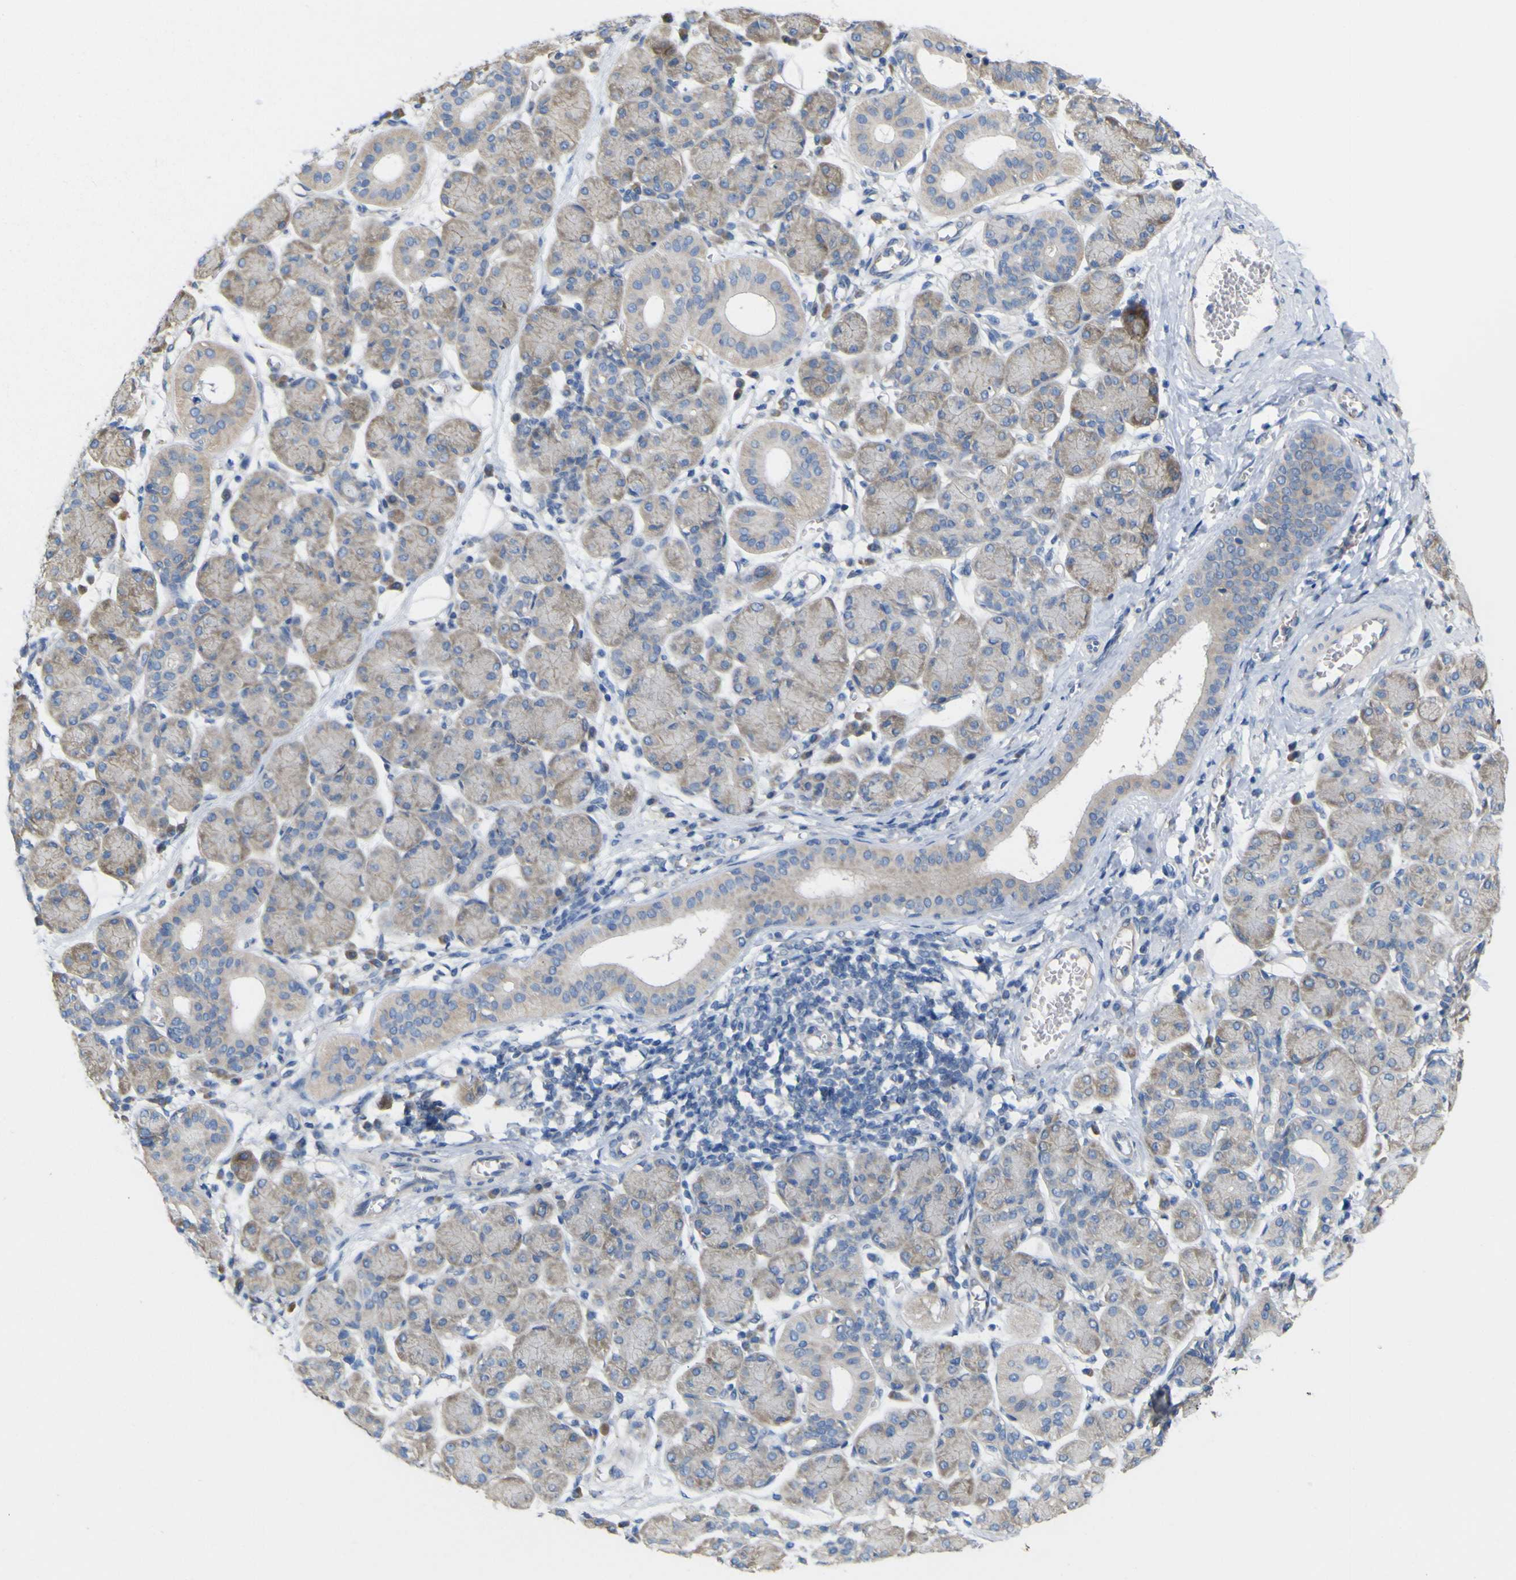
{"staining": {"intensity": "moderate", "quantity": ">75%", "location": "cytoplasmic/membranous"}, "tissue": "salivary gland", "cell_type": "Glandular cells", "image_type": "normal", "snomed": [{"axis": "morphology", "description": "Normal tissue, NOS"}, {"axis": "morphology", "description": "Inflammation, NOS"}, {"axis": "topography", "description": "Lymph node"}, {"axis": "topography", "description": "Salivary gland"}], "caption": "Benign salivary gland displays moderate cytoplasmic/membranous staining in about >75% of glandular cells (DAB (3,3'-diaminobenzidine) IHC, brown staining for protein, blue staining for nuclei)..", "gene": "MYEOV", "patient": {"sex": "male", "age": 3}}